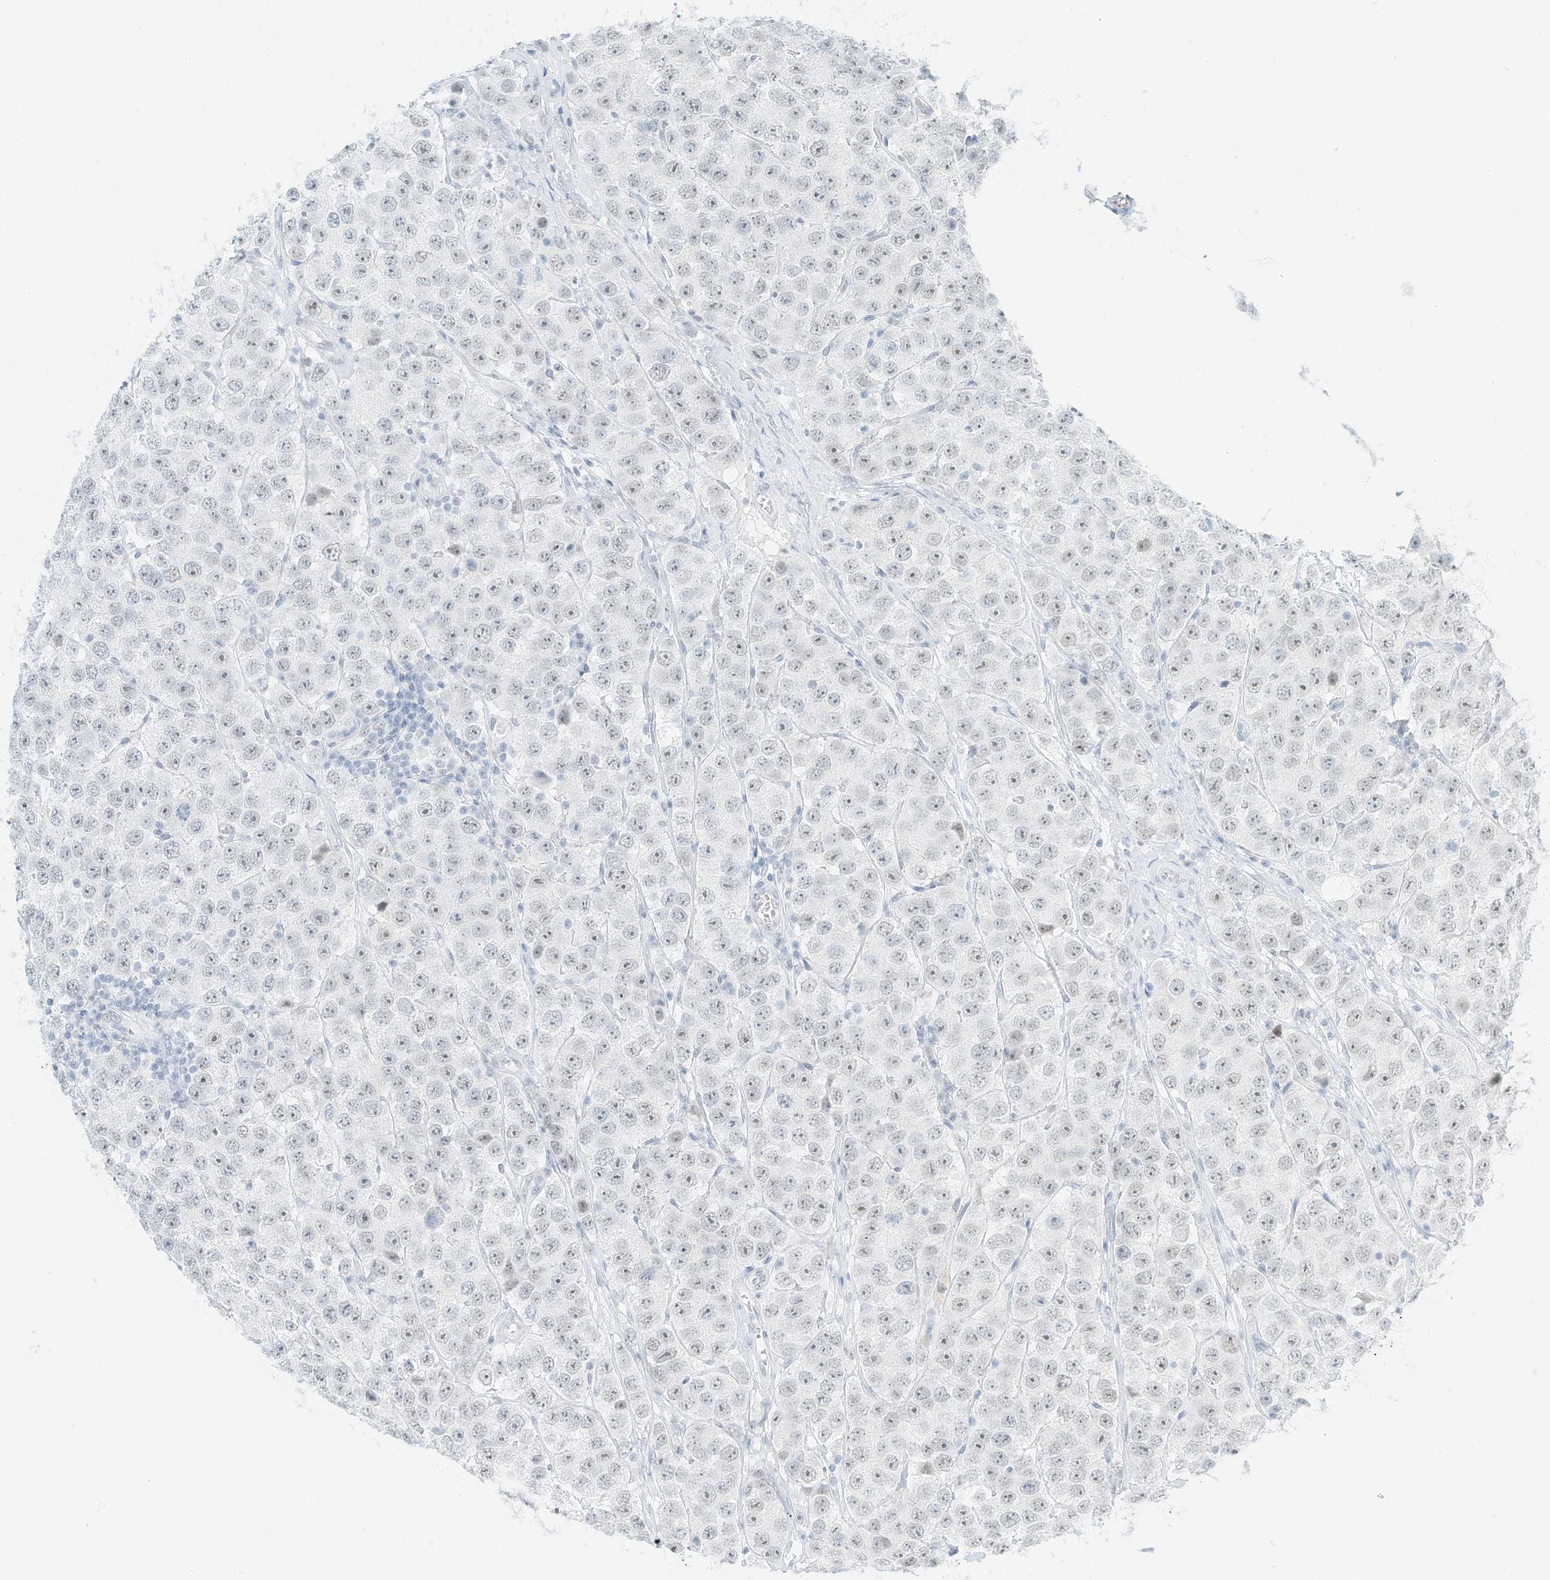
{"staining": {"intensity": "negative", "quantity": "none", "location": "none"}, "tissue": "testis cancer", "cell_type": "Tumor cells", "image_type": "cancer", "snomed": [{"axis": "morphology", "description": "Seminoma, NOS"}, {"axis": "topography", "description": "Testis"}], "caption": "This is an immunohistochemistry (IHC) histopathology image of human testis cancer (seminoma). There is no expression in tumor cells.", "gene": "PGC", "patient": {"sex": "male", "age": 28}}